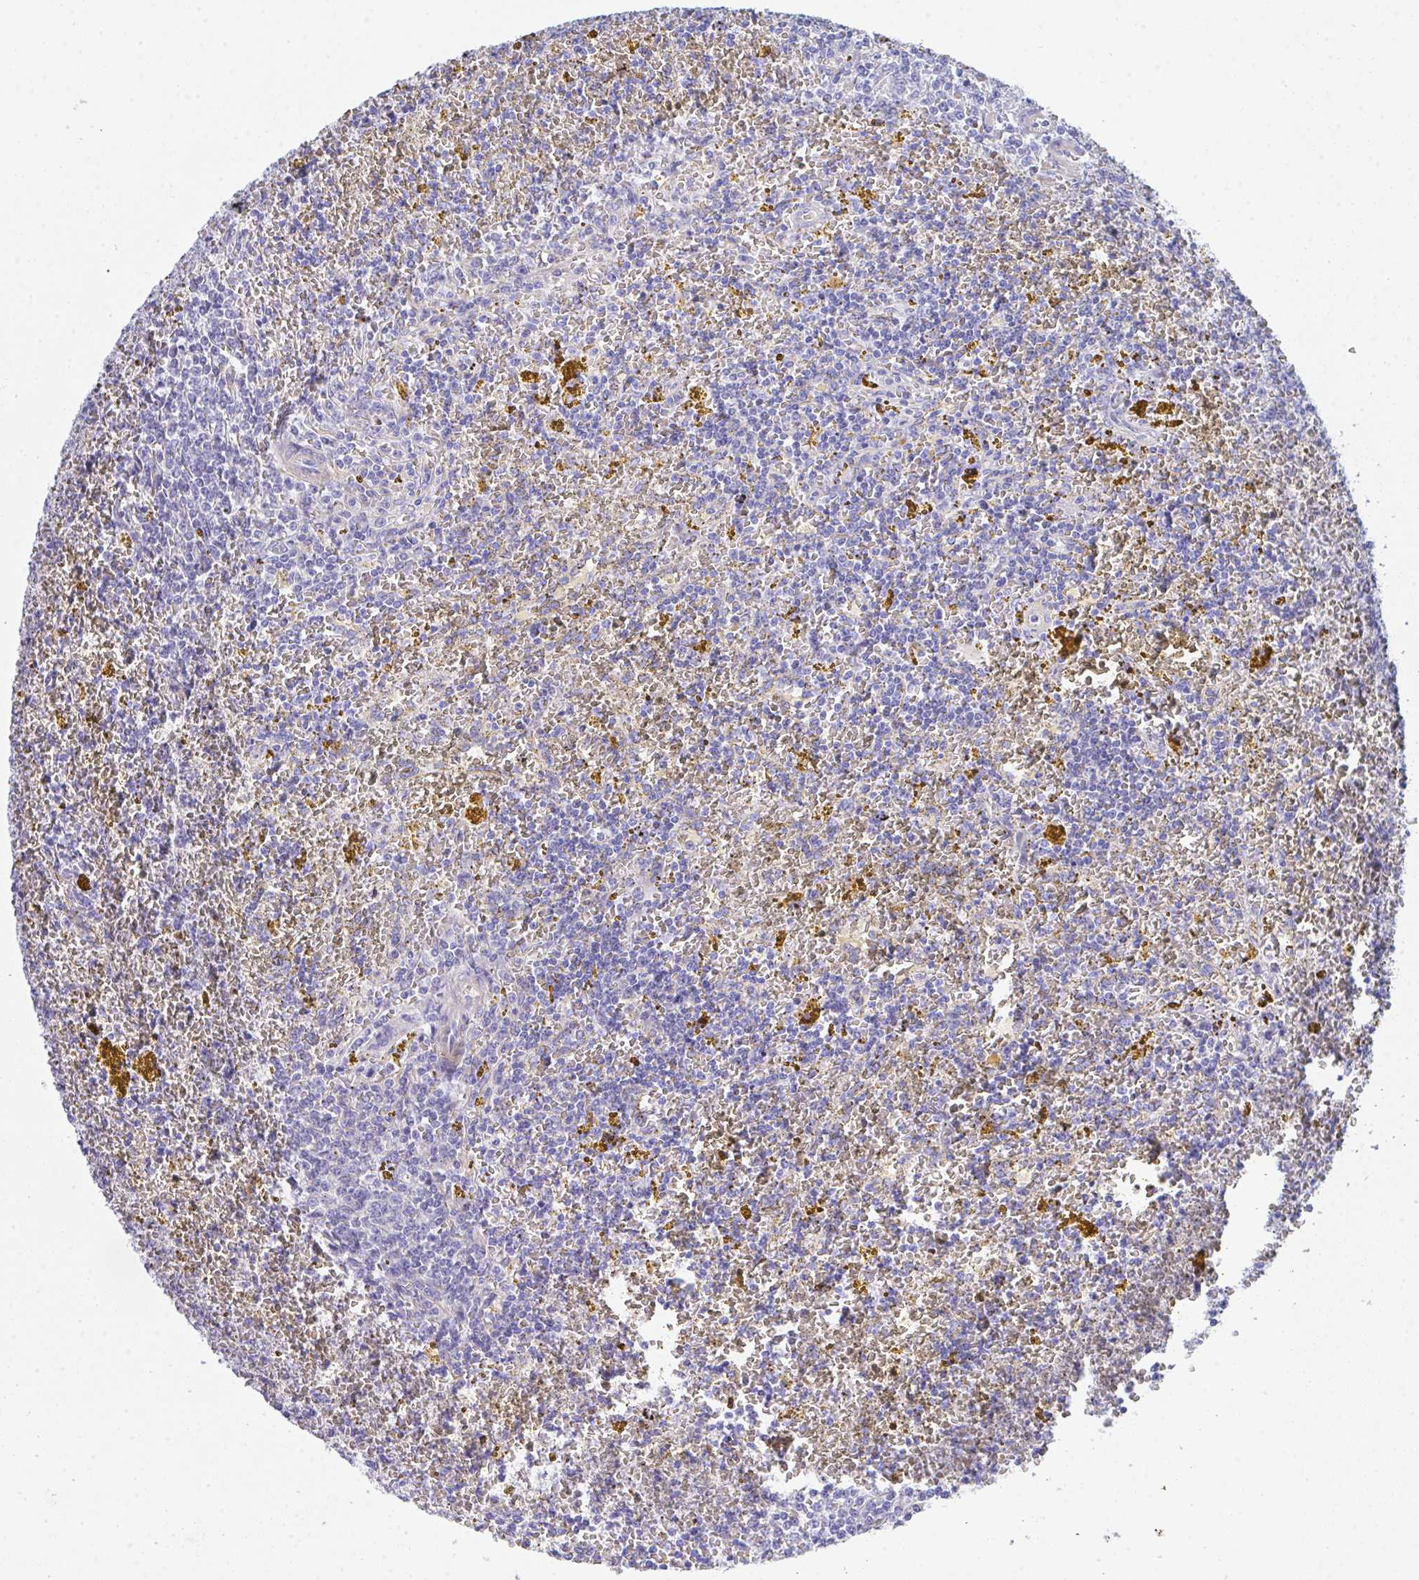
{"staining": {"intensity": "negative", "quantity": "none", "location": "none"}, "tissue": "lymphoma", "cell_type": "Tumor cells", "image_type": "cancer", "snomed": [{"axis": "morphology", "description": "Malignant lymphoma, non-Hodgkin's type, Low grade"}, {"axis": "topography", "description": "Spleen"}, {"axis": "topography", "description": "Lymph node"}], "caption": "A high-resolution micrograph shows immunohistochemistry (IHC) staining of malignant lymphoma, non-Hodgkin's type (low-grade), which reveals no significant expression in tumor cells.", "gene": "CEP170B", "patient": {"sex": "female", "age": 66}}